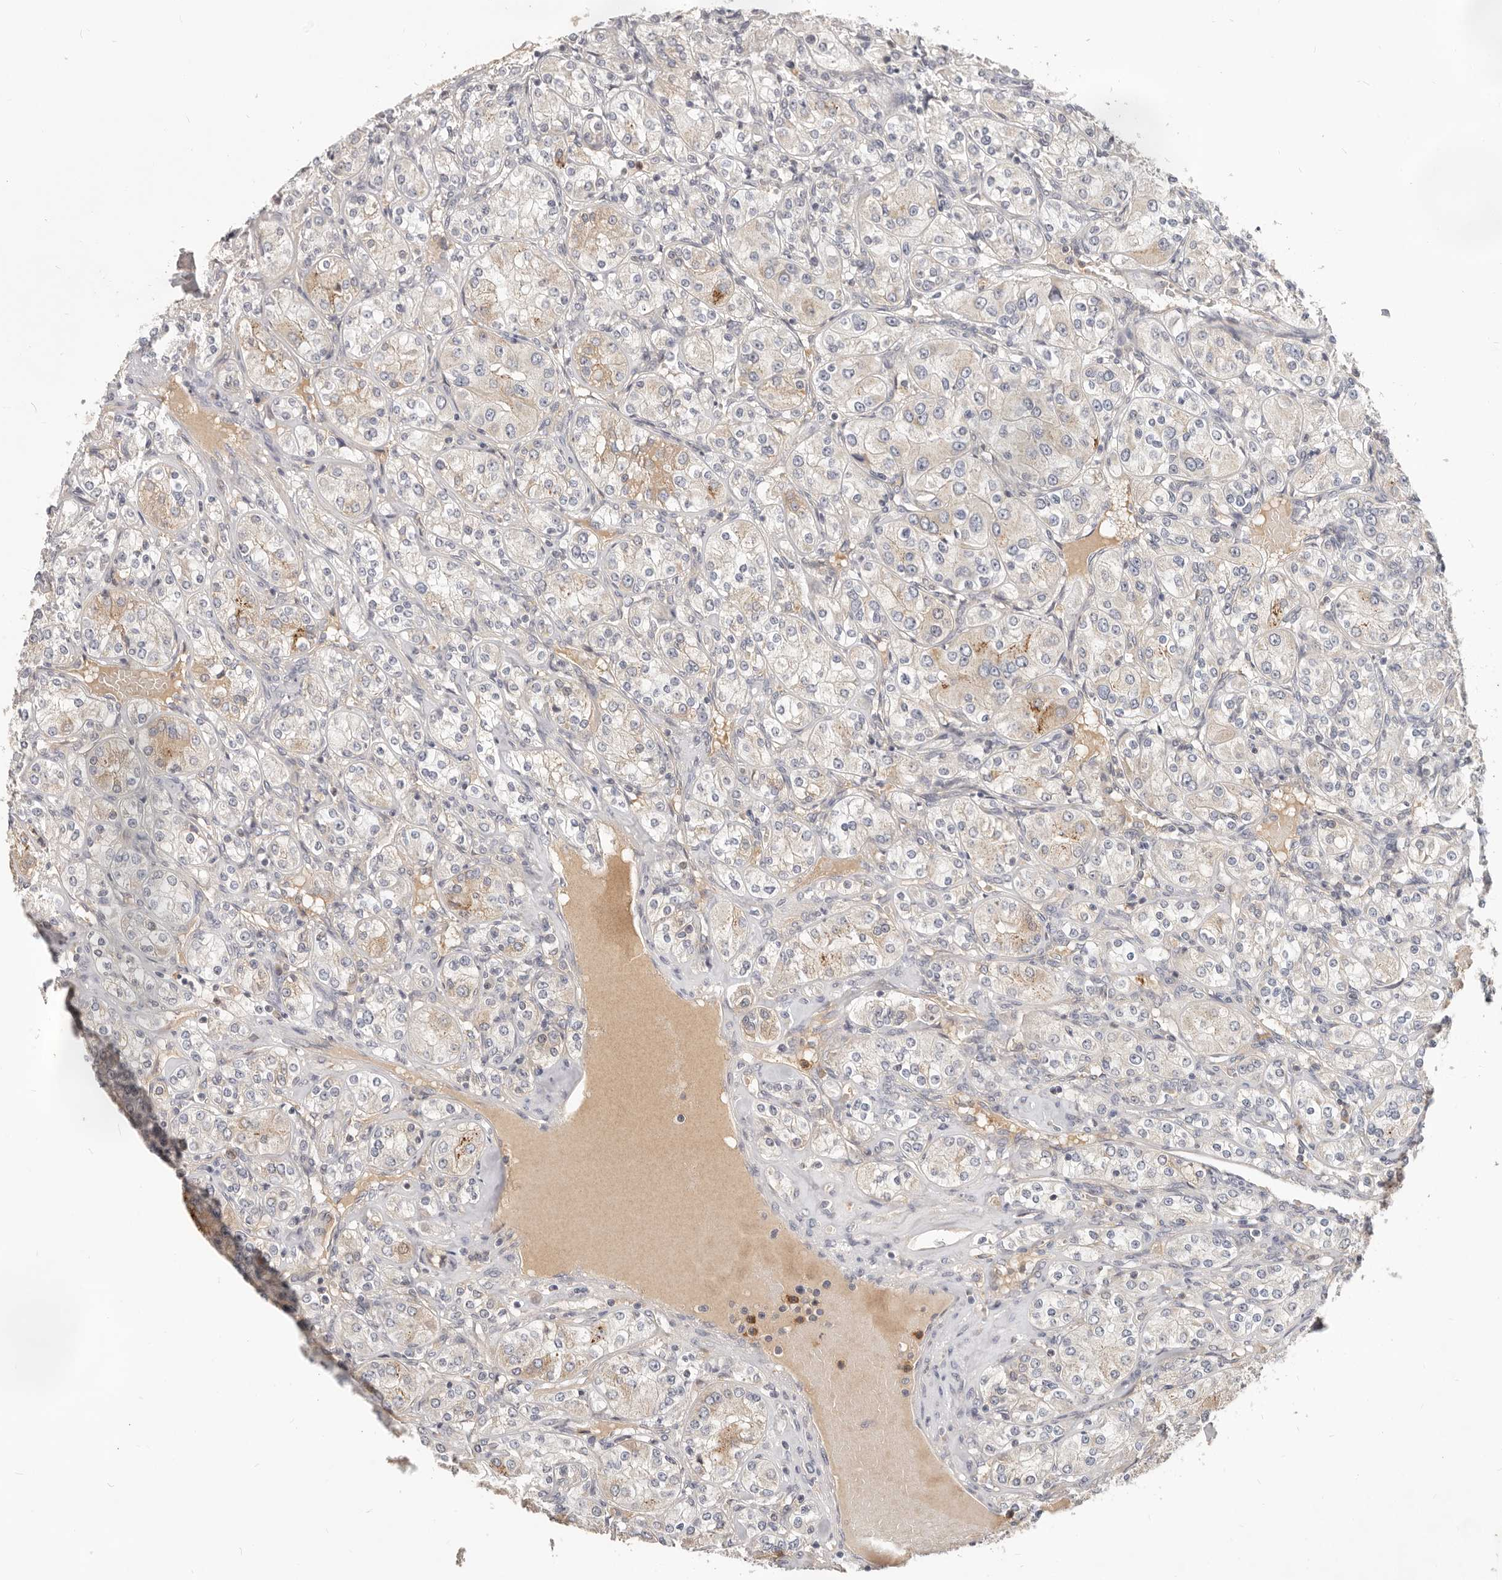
{"staining": {"intensity": "weak", "quantity": "<25%", "location": "cytoplasmic/membranous"}, "tissue": "renal cancer", "cell_type": "Tumor cells", "image_type": "cancer", "snomed": [{"axis": "morphology", "description": "Adenocarcinoma, NOS"}, {"axis": "topography", "description": "Kidney"}], "caption": "Immunohistochemistry of human adenocarcinoma (renal) exhibits no staining in tumor cells.", "gene": "USP49", "patient": {"sex": "male", "age": 77}}